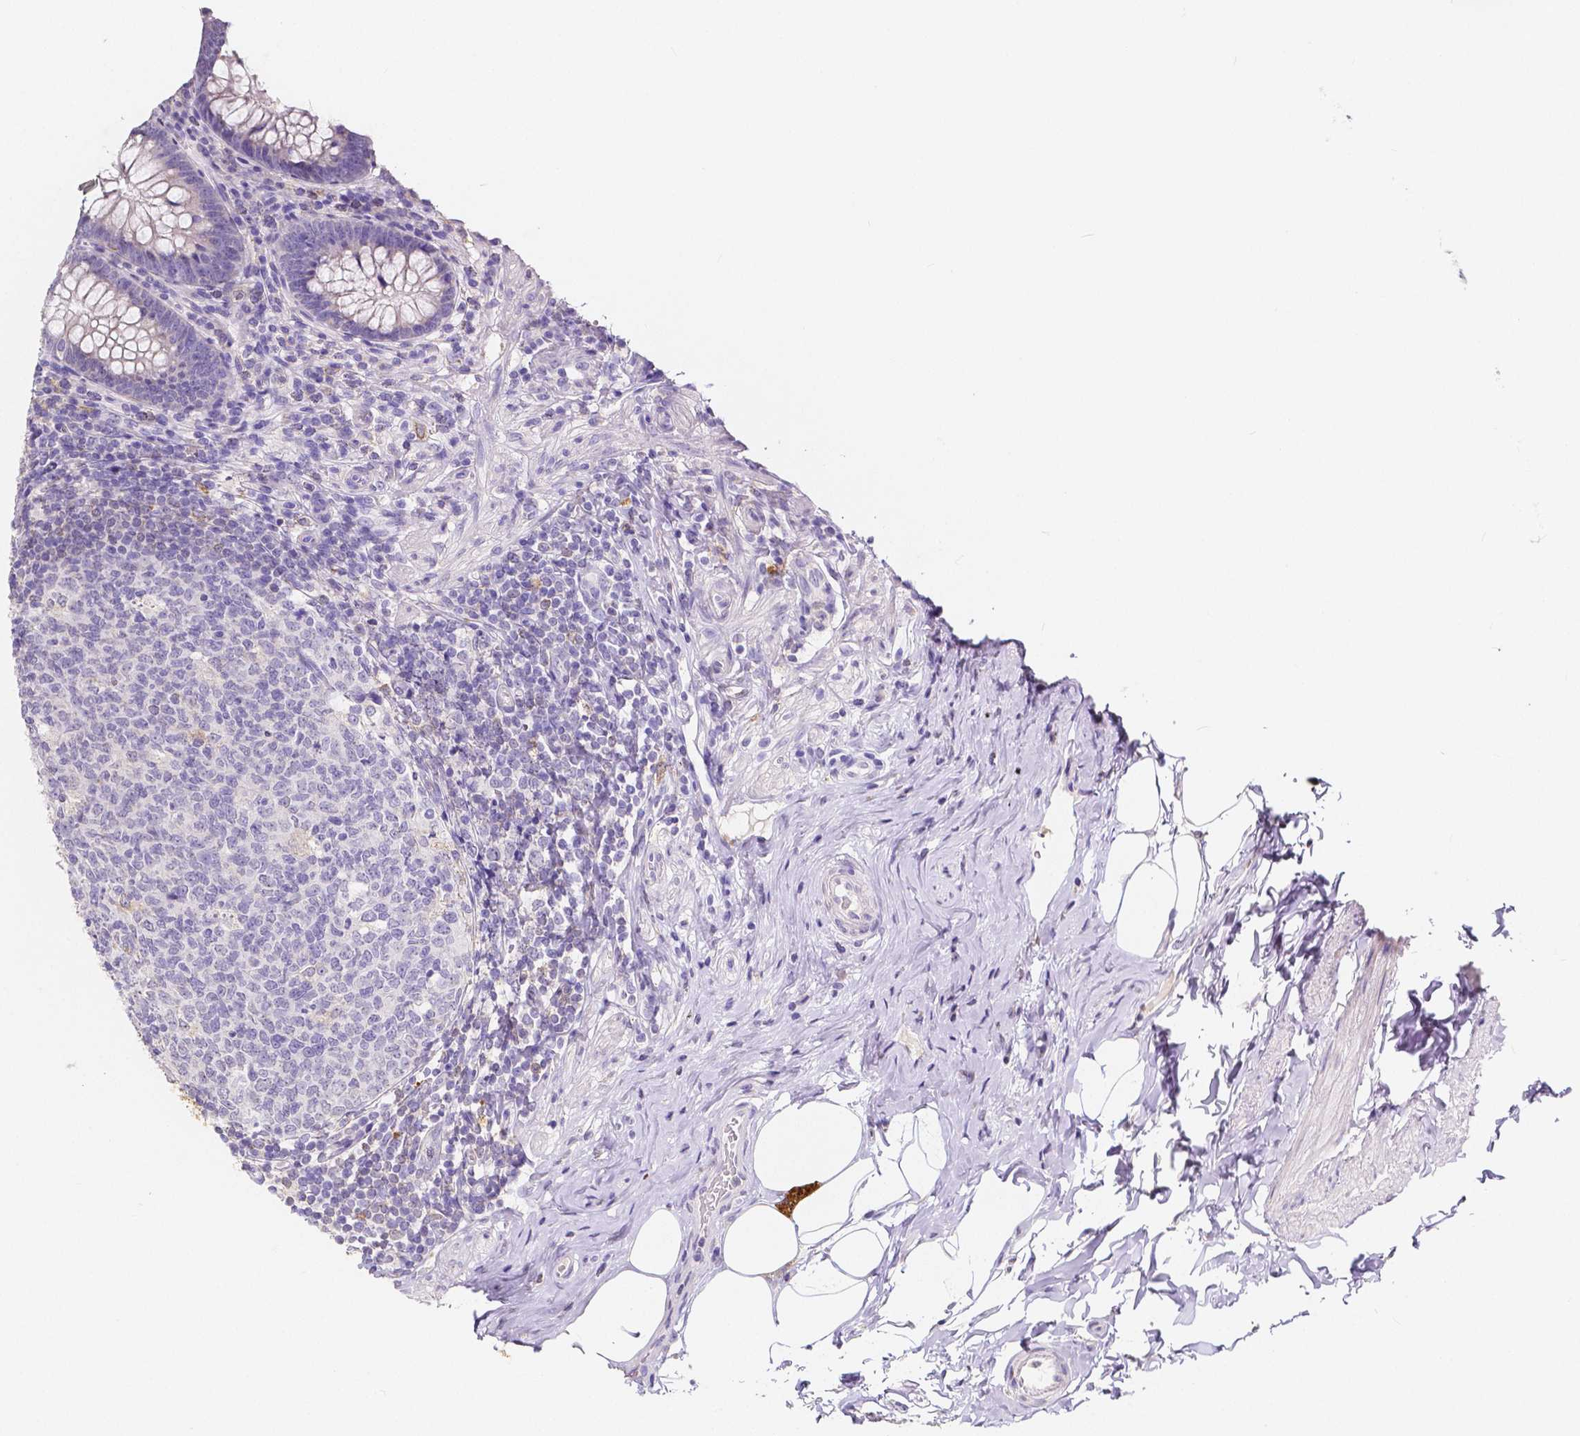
{"staining": {"intensity": "negative", "quantity": "none", "location": "none"}, "tissue": "appendix", "cell_type": "Glandular cells", "image_type": "normal", "snomed": [{"axis": "morphology", "description": "Normal tissue, NOS"}, {"axis": "topography", "description": "Appendix"}], "caption": "A high-resolution photomicrograph shows immunohistochemistry (IHC) staining of normal appendix, which shows no significant positivity in glandular cells.", "gene": "ACP5", "patient": {"sex": "male", "age": 47}}